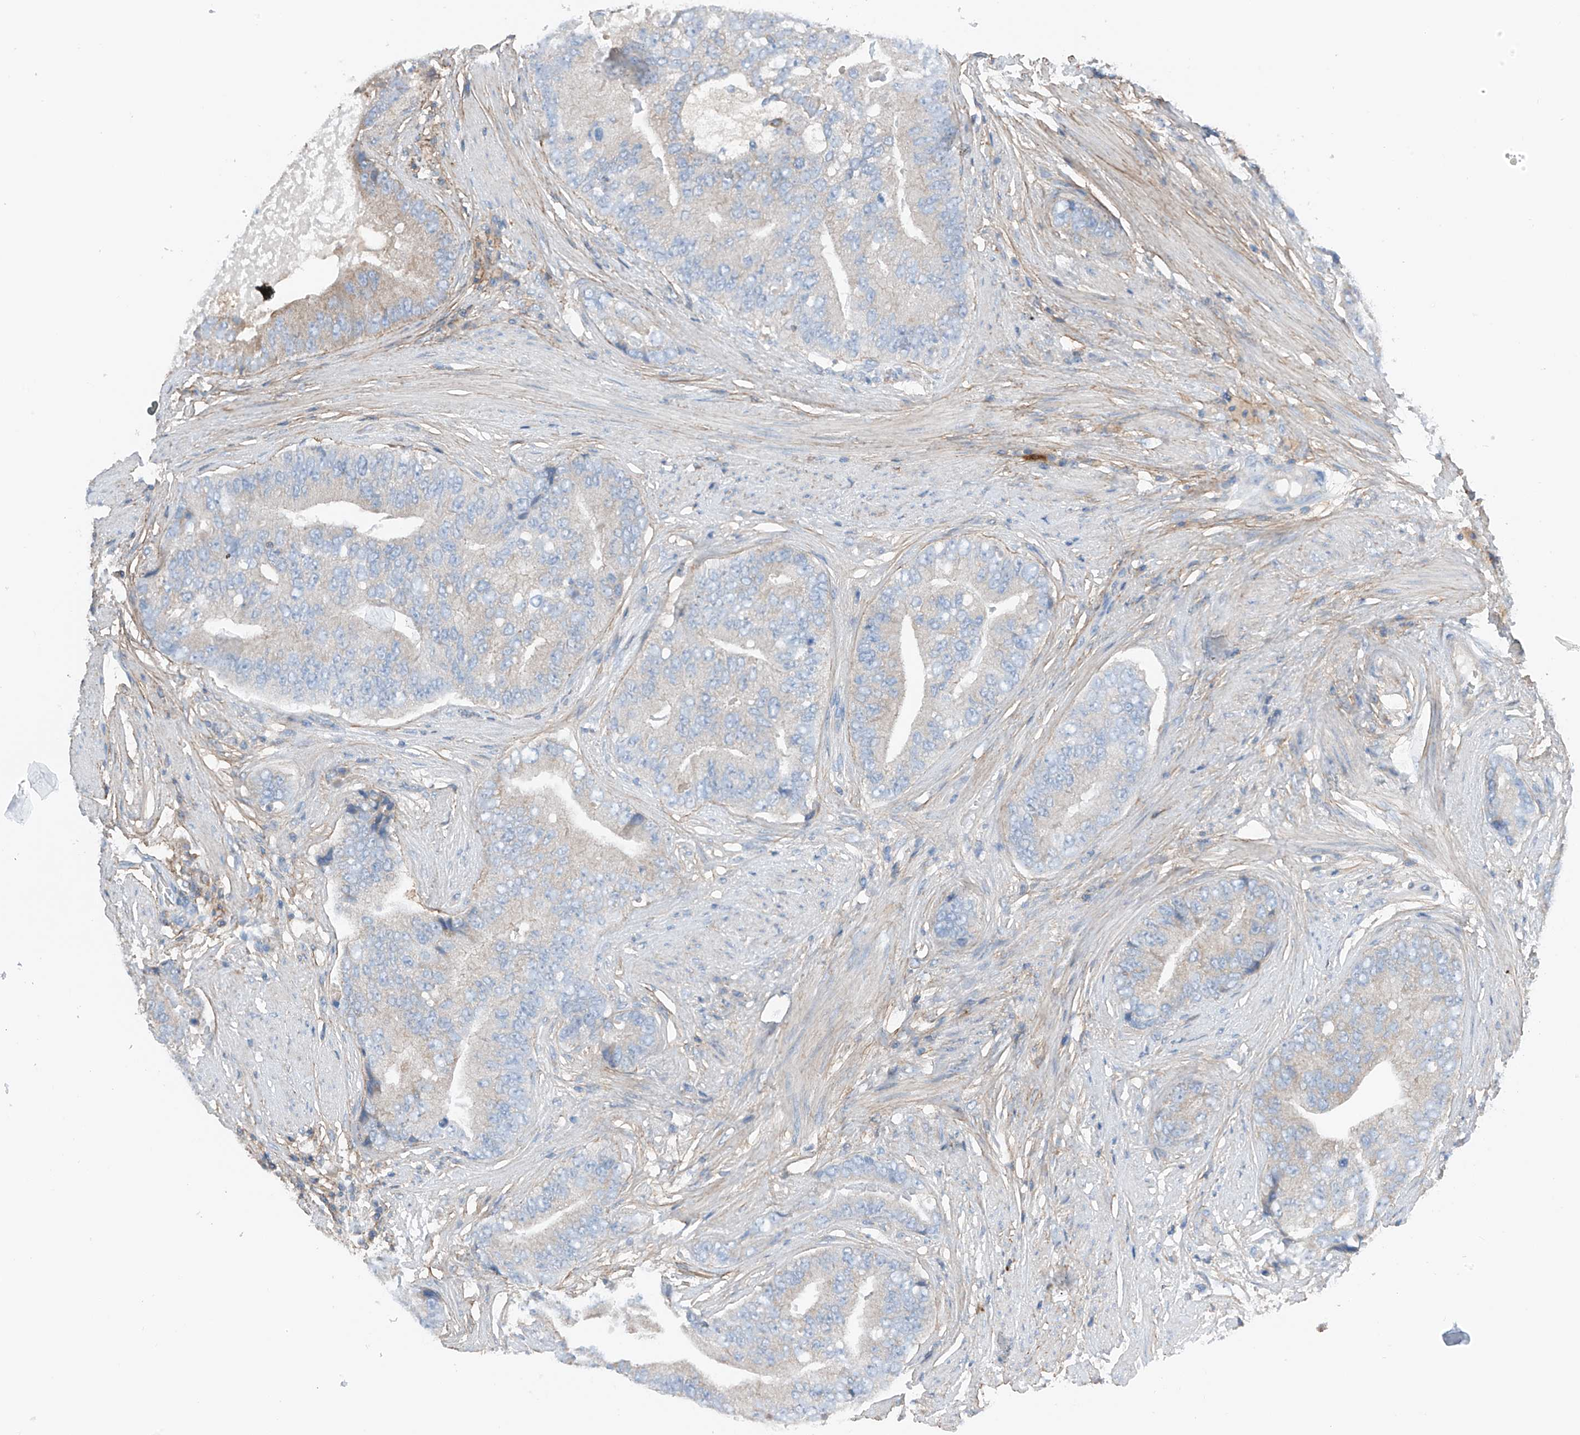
{"staining": {"intensity": "negative", "quantity": "none", "location": "none"}, "tissue": "prostate cancer", "cell_type": "Tumor cells", "image_type": "cancer", "snomed": [{"axis": "morphology", "description": "Adenocarcinoma, High grade"}, {"axis": "topography", "description": "Prostate"}], "caption": "Immunohistochemical staining of prostate cancer shows no significant positivity in tumor cells. (Immunohistochemistry (ihc), brightfield microscopy, high magnification).", "gene": "NALCN", "patient": {"sex": "male", "age": 70}}